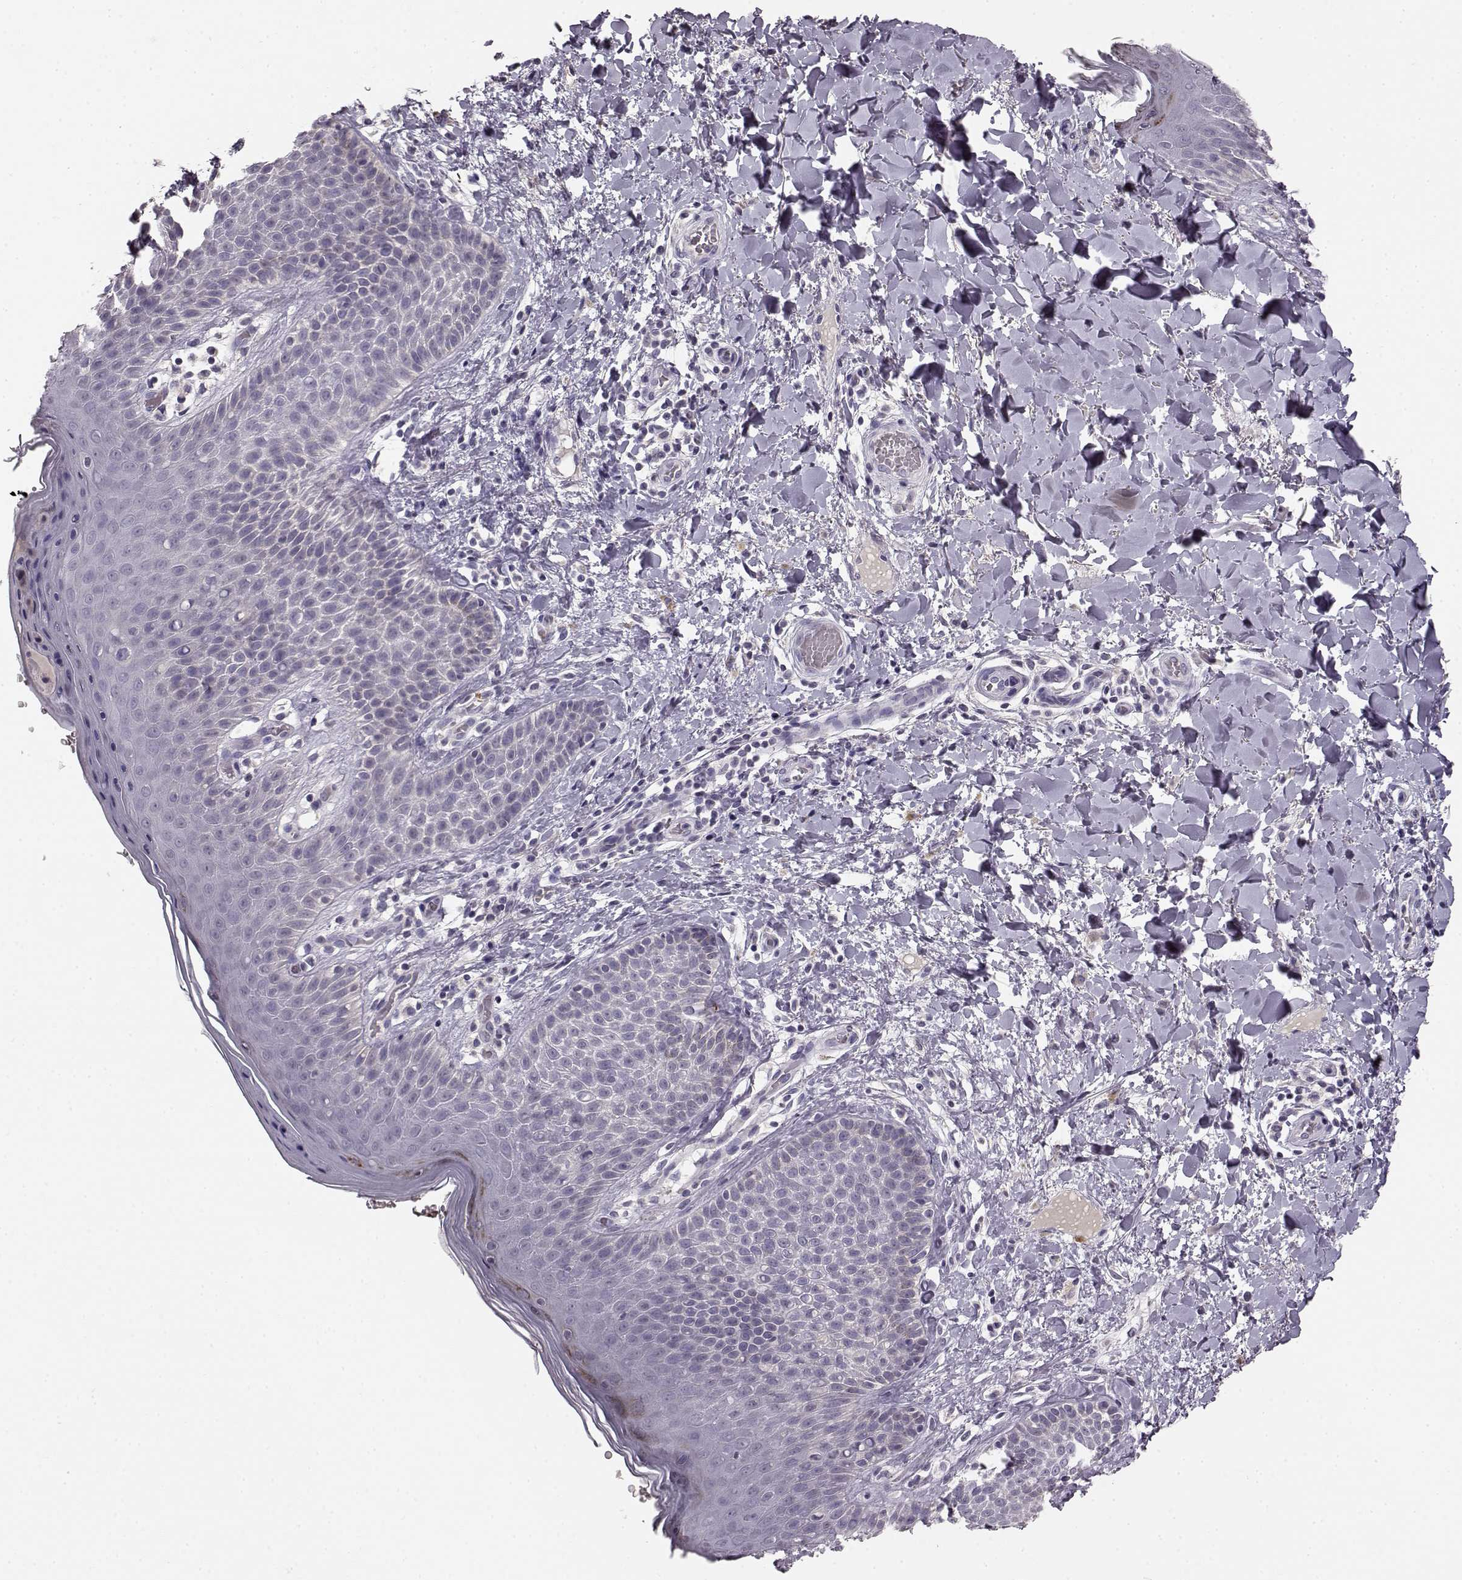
{"staining": {"intensity": "negative", "quantity": "none", "location": "none"}, "tissue": "skin", "cell_type": "Epidermal cells", "image_type": "normal", "snomed": [{"axis": "morphology", "description": "Normal tissue, NOS"}, {"axis": "topography", "description": "Anal"}], "caption": "Immunohistochemistry (IHC) histopathology image of benign skin: human skin stained with DAB shows no significant protein expression in epidermal cells. Brightfield microscopy of IHC stained with DAB (3,3'-diaminobenzidine) (brown) and hematoxylin (blue), captured at high magnification.", "gene": "BFSP2", "patient": {"sex": "male", "age": 36}}